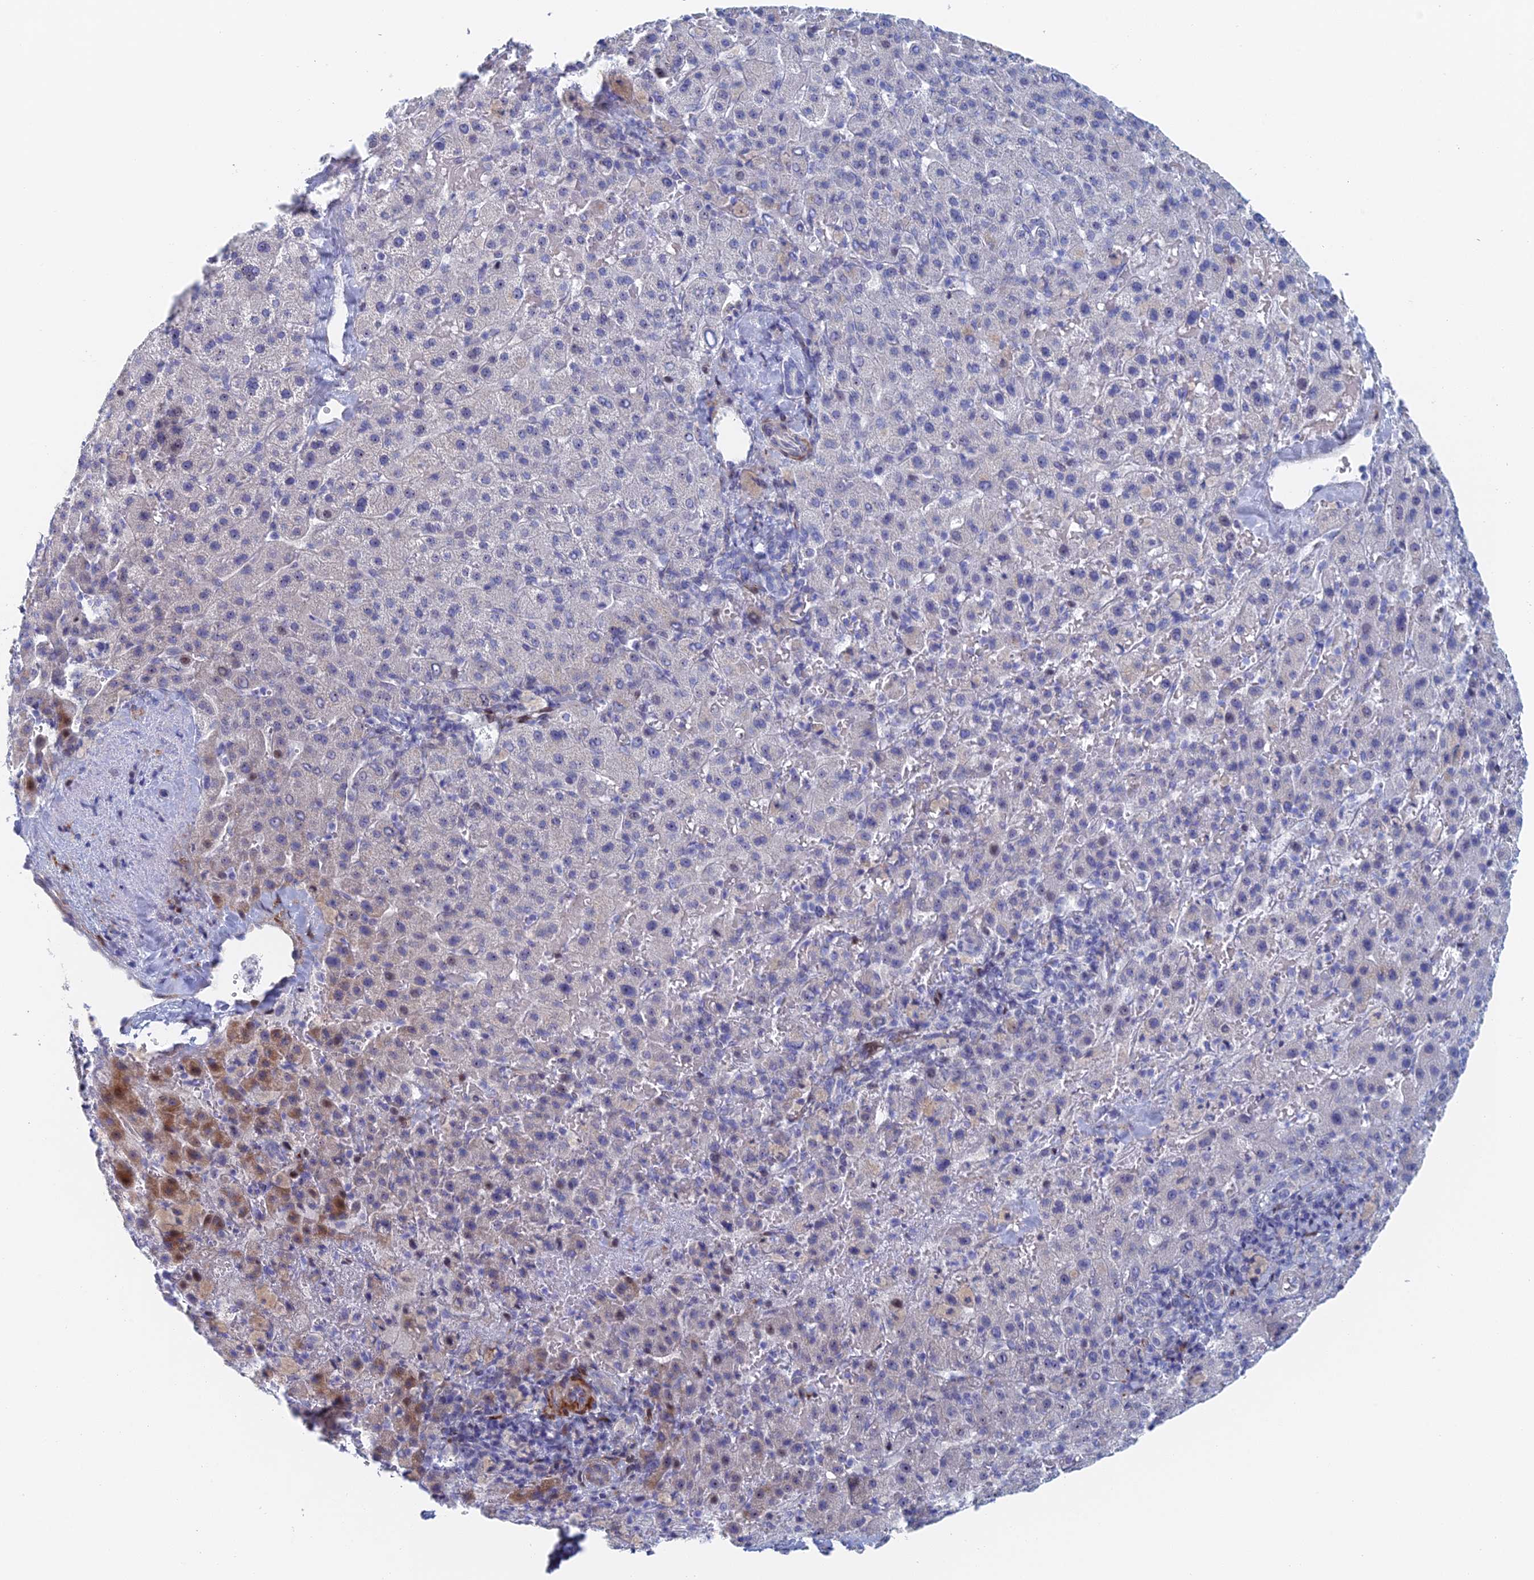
{"staining": {"intensity": "negative", "quantity": "none", "location": "none"}, "tissue": "liver cancer", "cell_type": "Tumor cells", "image_type": "cancer", "snomed": [{"axis": "morphology", "description": "Carcinoma, Hepatocellular, NOS"}, {"axis": "topography", "description": "Liver"}], "caption": "The IHC photomicrograph has no significant expression in tumor cells of hepatocellular carcinoma (liver) tissue.", "gene": "DRGX", "patient": {"sex": "female", "age": 58}}